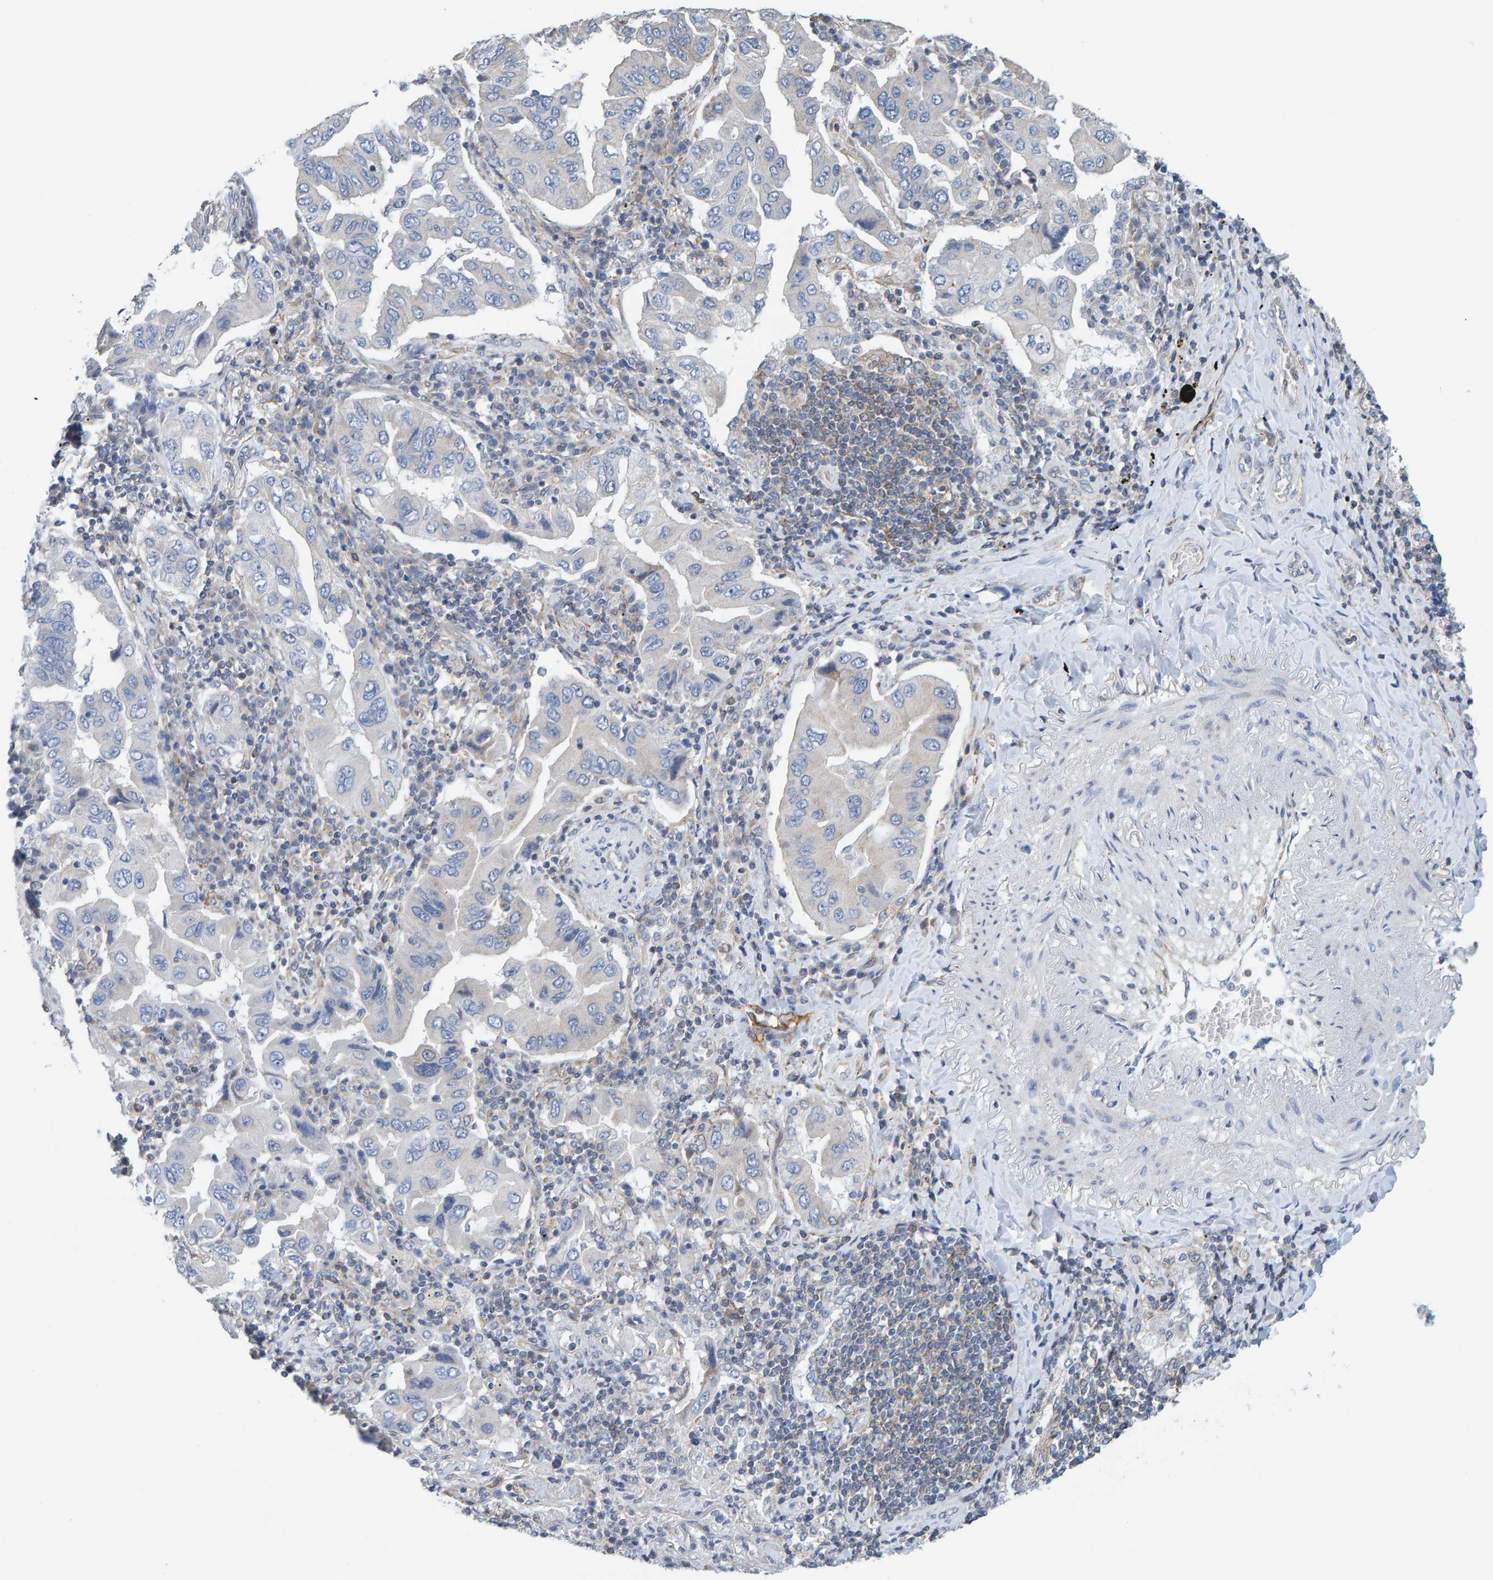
{"staining": {"intensity": "negative", "quantity": "none", "location": "none"}, "tissue": "lung cancer", "cell_type": "Tumor cells", "image_type": "cancer", "snomed": [{"axis": "morphology", "description": "Adenocarcinoma, NOS"}, {"axis": "topography", "description": "Lung"}], "caption": "Human lung adenocarcinoma stained for a protein using IHC displays no expression in tumor cells.", "gene": "RGP1", "patient": {"sex": "female", "age": 65}}